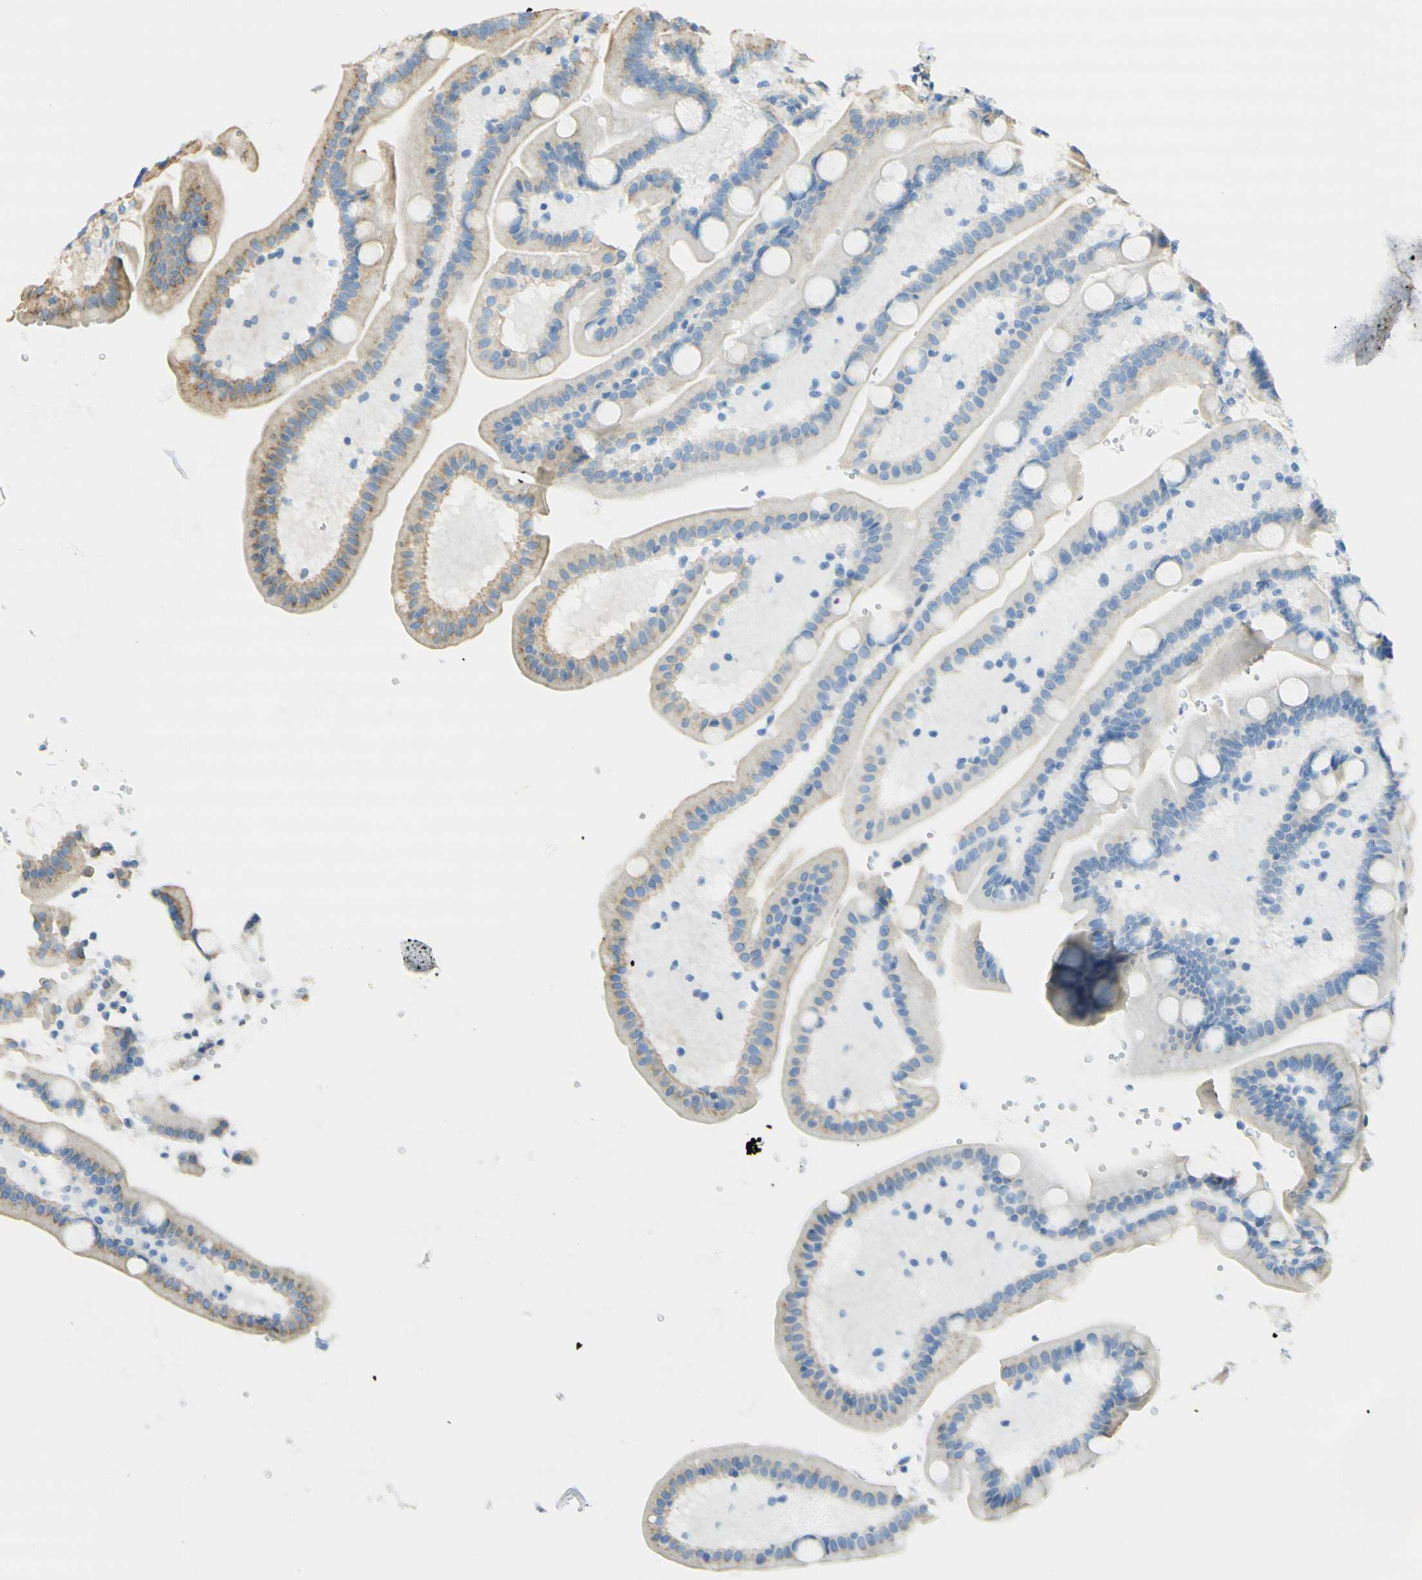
{"staining": {"intensity": "weak", "quantity": ">75%", "location": "cytoplasmic/membranous"}, "tissue": "duodenum", "cell_type": "Glandular cells", "image_type": "normal", "snomed": [{"axis": "morphology", "description": "Normal tissue, NOS"}, {"axis": "topography", "description": "Duodenum"}], "caption": "Immunohistochemical staining of normal duodenum exhibits >75% levels of weak cytoplasmic/membranous protein staining in approximately >75% of glandular cells. (Brightfield microscopy of DAB IHC at high magnification).", "gene": "CLTC", "patient": {"sex": "male", "age": 54}}